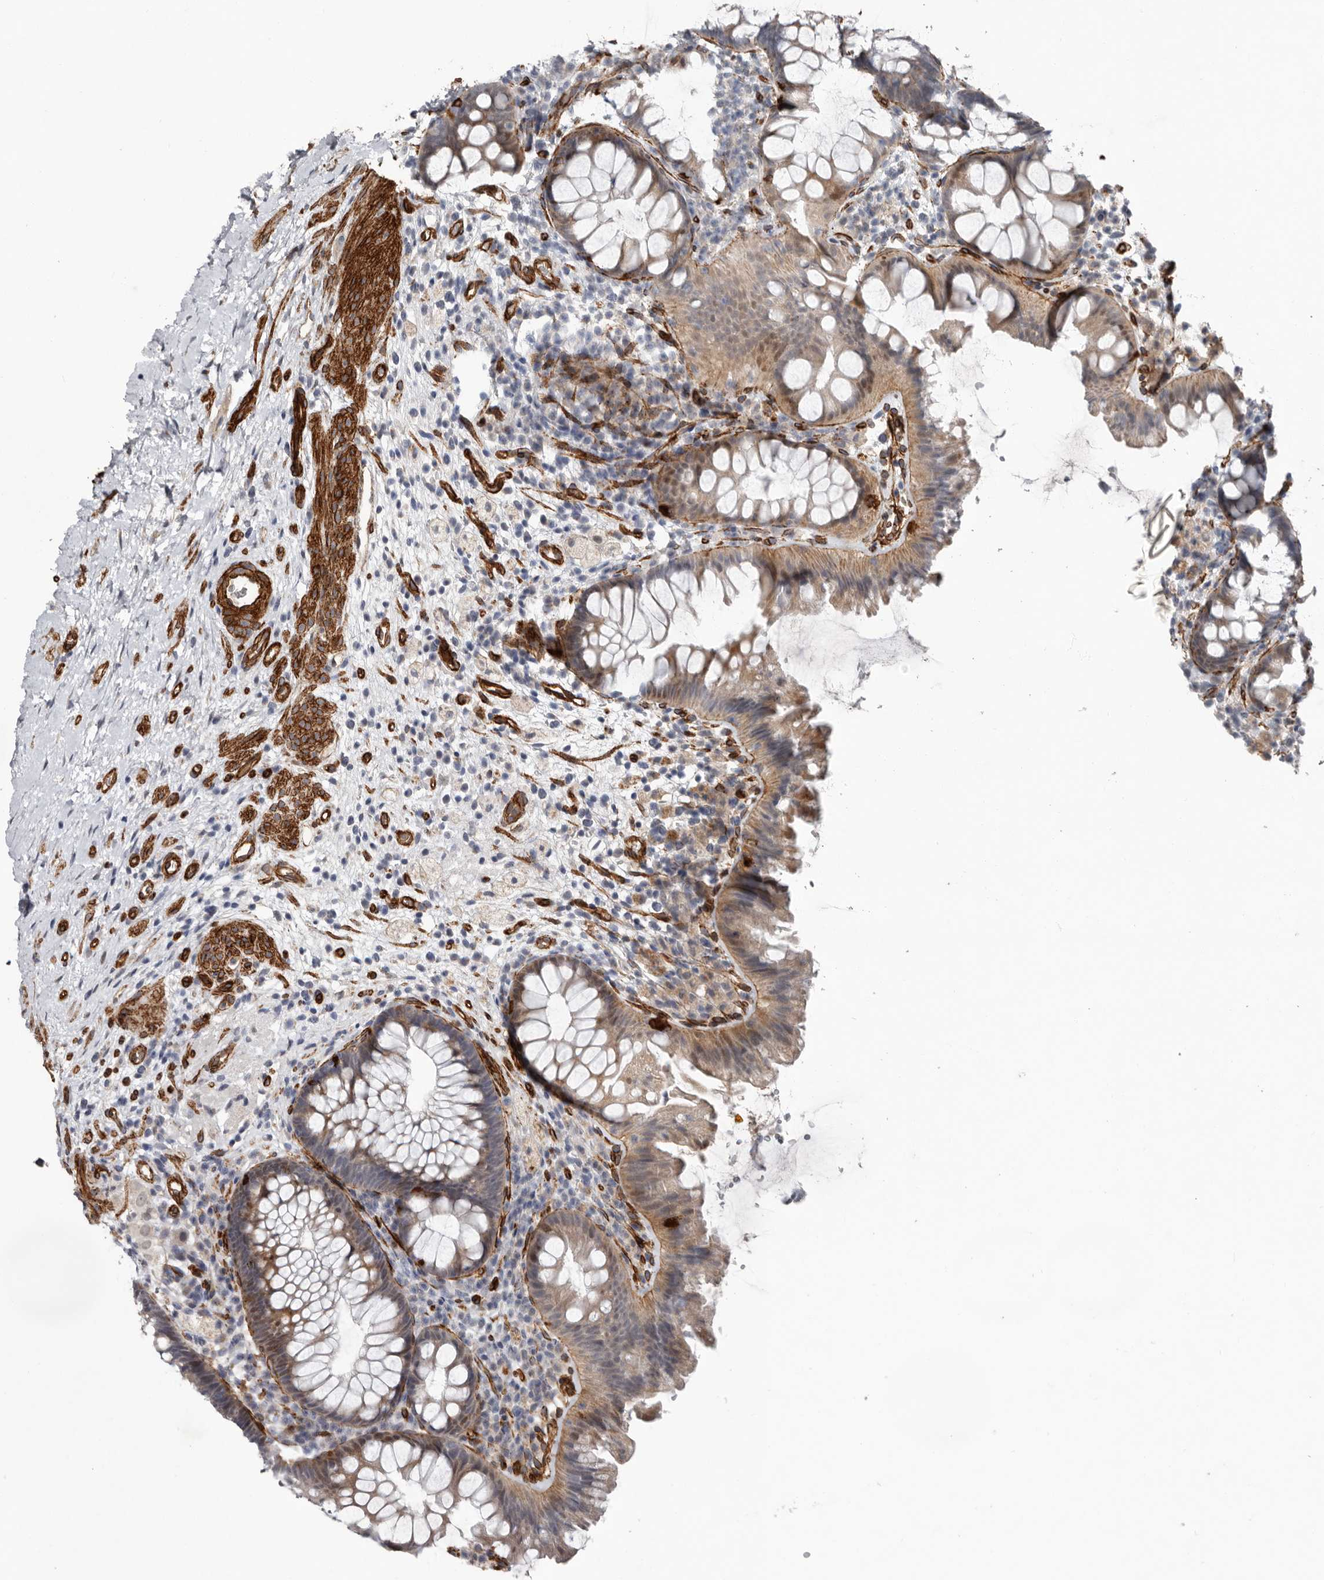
{"staining": {"intensity": "strong", "quantity": ">75%", "location": "cytoplasmic/membranous"}, "tissue": "colon", "cell_type": "Endothelial cells", "image_type": "normal", "snomed": [{"axis": "morphology", "description": "Normal tissue, NOS"}, {"axis": "topography", "description": "Colon"}], "caption": "Protein expression analysis of benign colon exhibits strong cytoplasmic/membranous expression in about >75% of endothelial cells.", "gene": "RANBP17", "patient": {"sex": "female", "age": 62}}